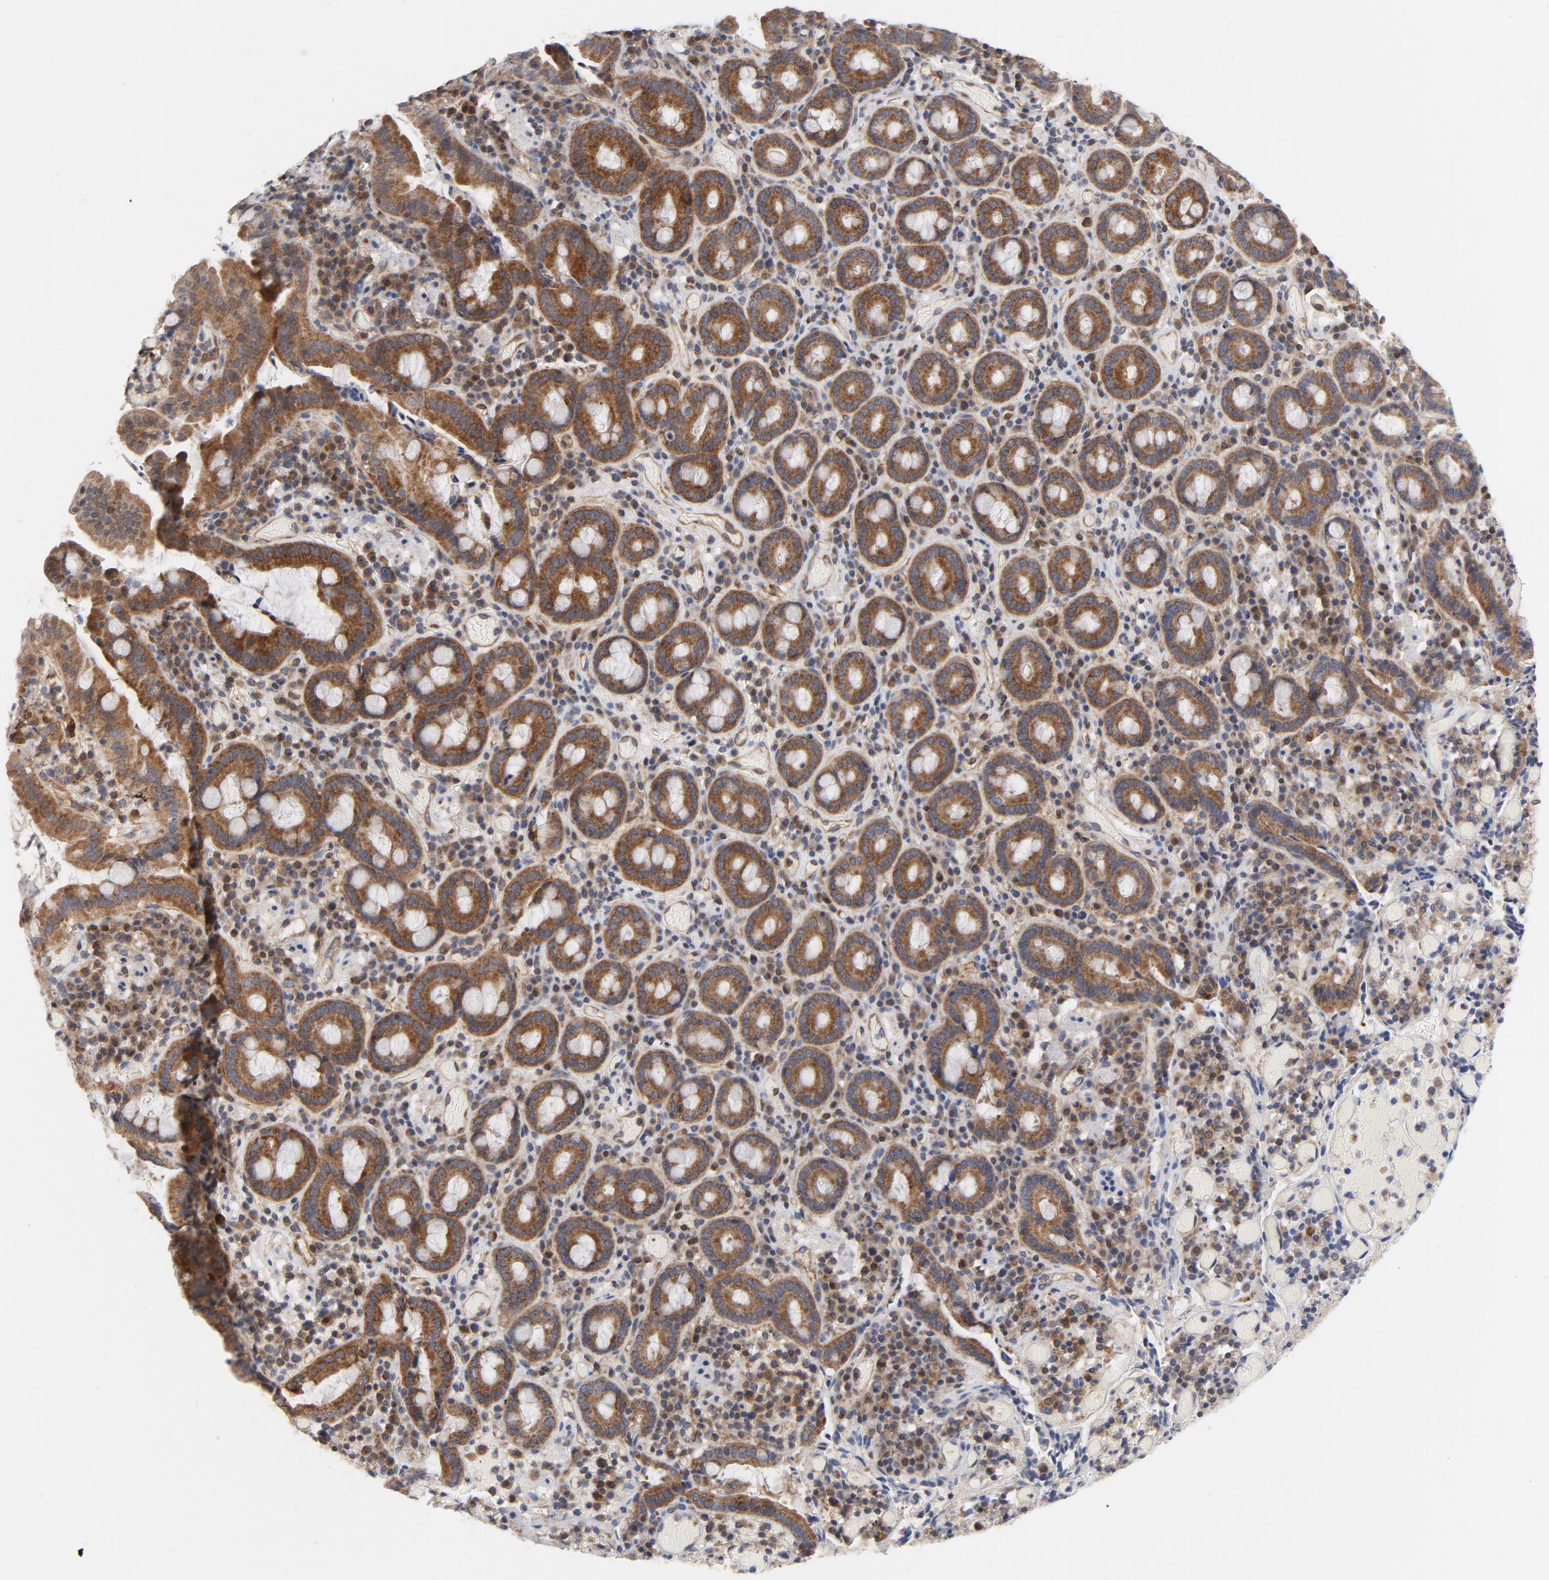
{"staining": {"intensity": "strong", "quantity": ">75%", "location": "cytoplasmic/membranous"}, "tissue": "pancreatic cancer", "cell_type": "Tumor cells", "image_type": "cancer", "snomed": [{"axis": "morphology", "description": "Adenocarcinoma, NOS"}, {"axis": "topography", "description": "Pancreas"}], "caption": "Pancreatic cancer (adenocarcinoma) stained for a protein (brown) reveals strong cytoplasmic/membranous positive expression in approximately >75% of tumor cells.", "gene": "RAPGEF4", "patient": {"sex": "male", "age": 82}}